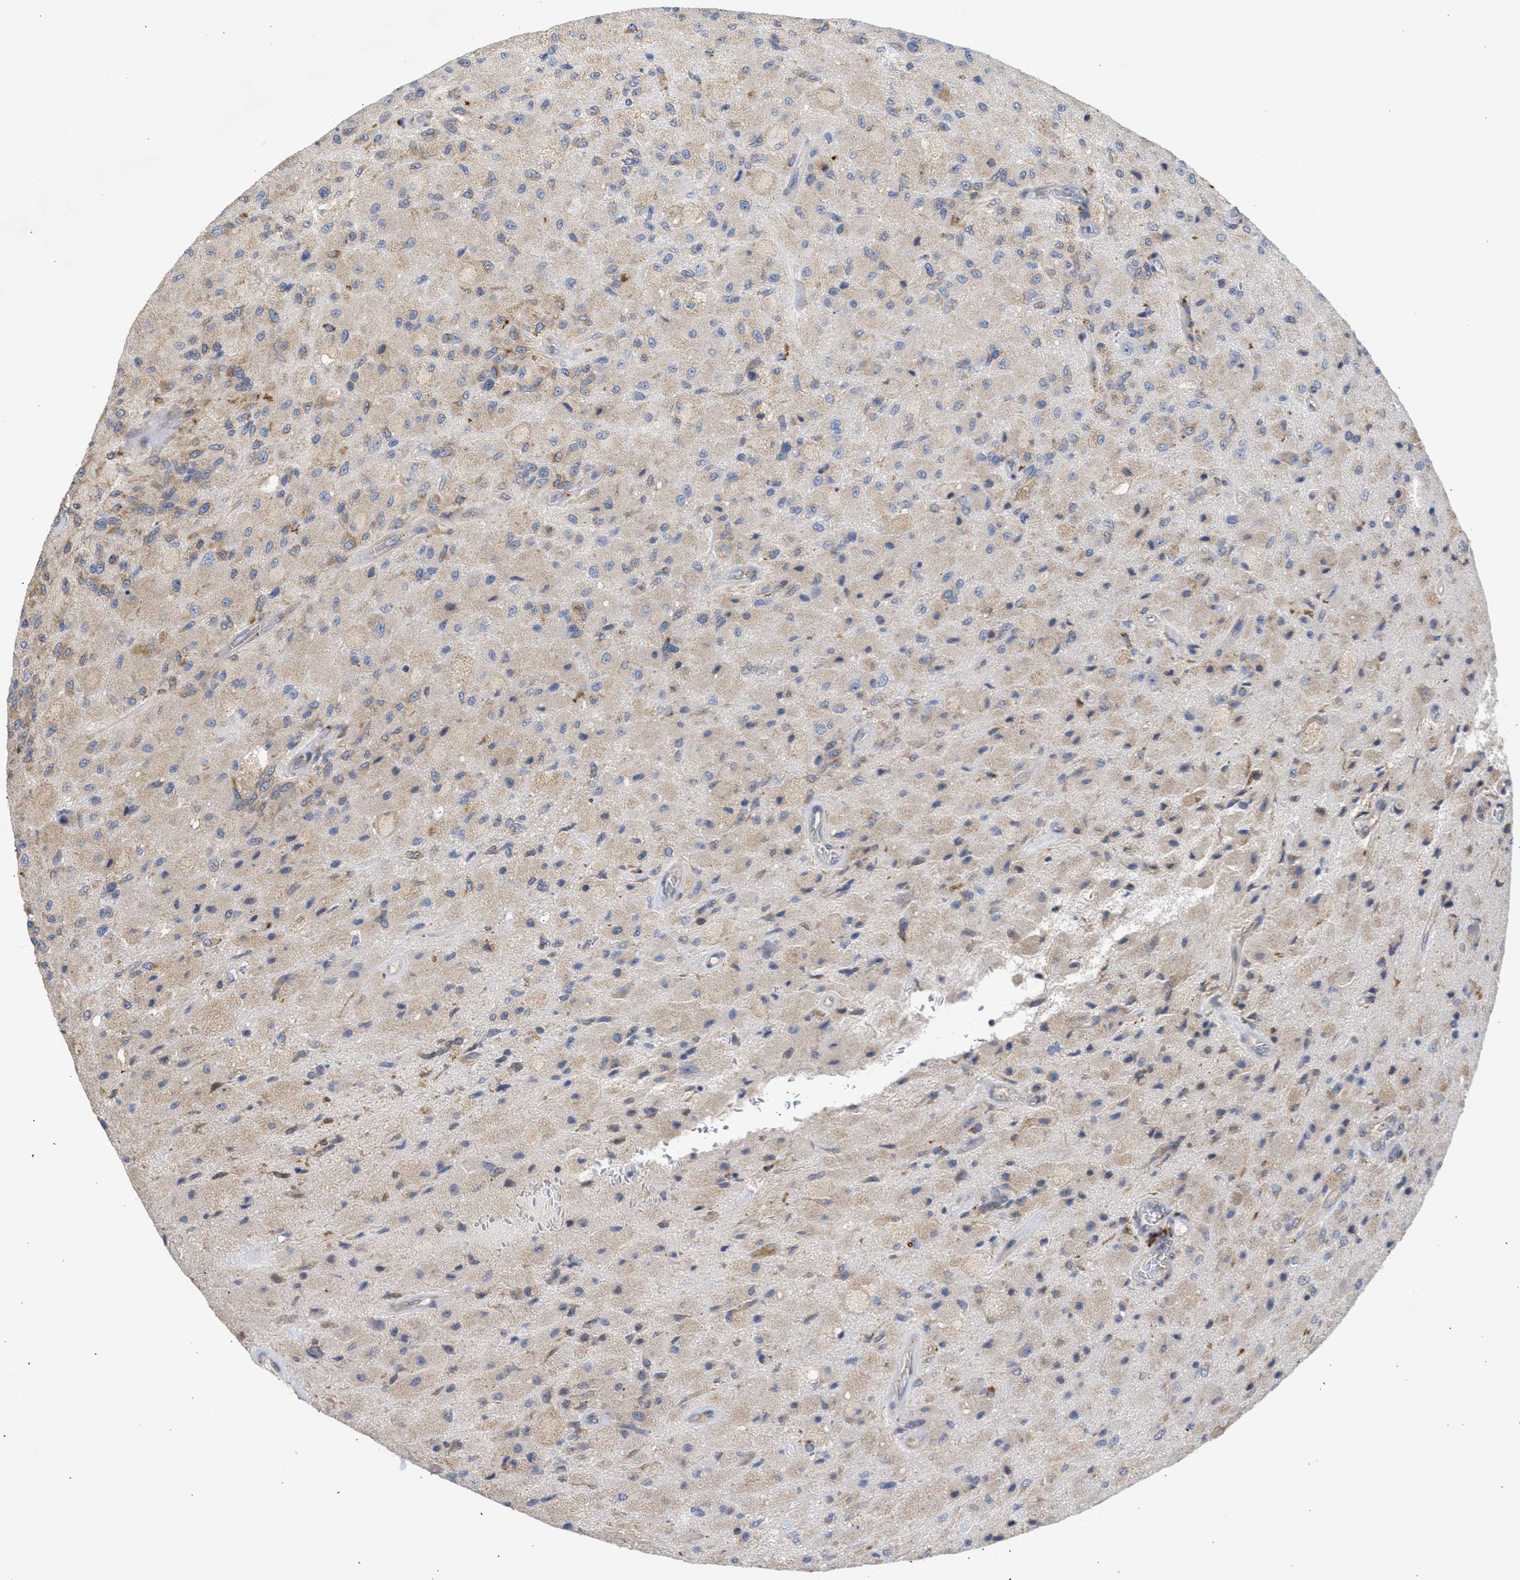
{"staining": {"intensity": "weak", "quantity": ">75%", "location": "cytoplasmic/membranous"}, "tissue": "glioma", "cell_type": "Tumor cells", "image_type": "cancer", "snomed": [{"axis": "morphology", "description": "Normal tissue, NOS"}, {"axis": "morphology", "description": "Glioma, malignant, High grade"}, {"axis": "topography", "description": "Cerebral cortex"}], "caption": "Immunohistochemical staining of high-grade glioma (malignant) reveals low levels of weak cytoplasmic/membranous protein positivity in about >75% of tumor cells.", "gene": "TMED1", "patient": {"sex": "male", "age": 77}}